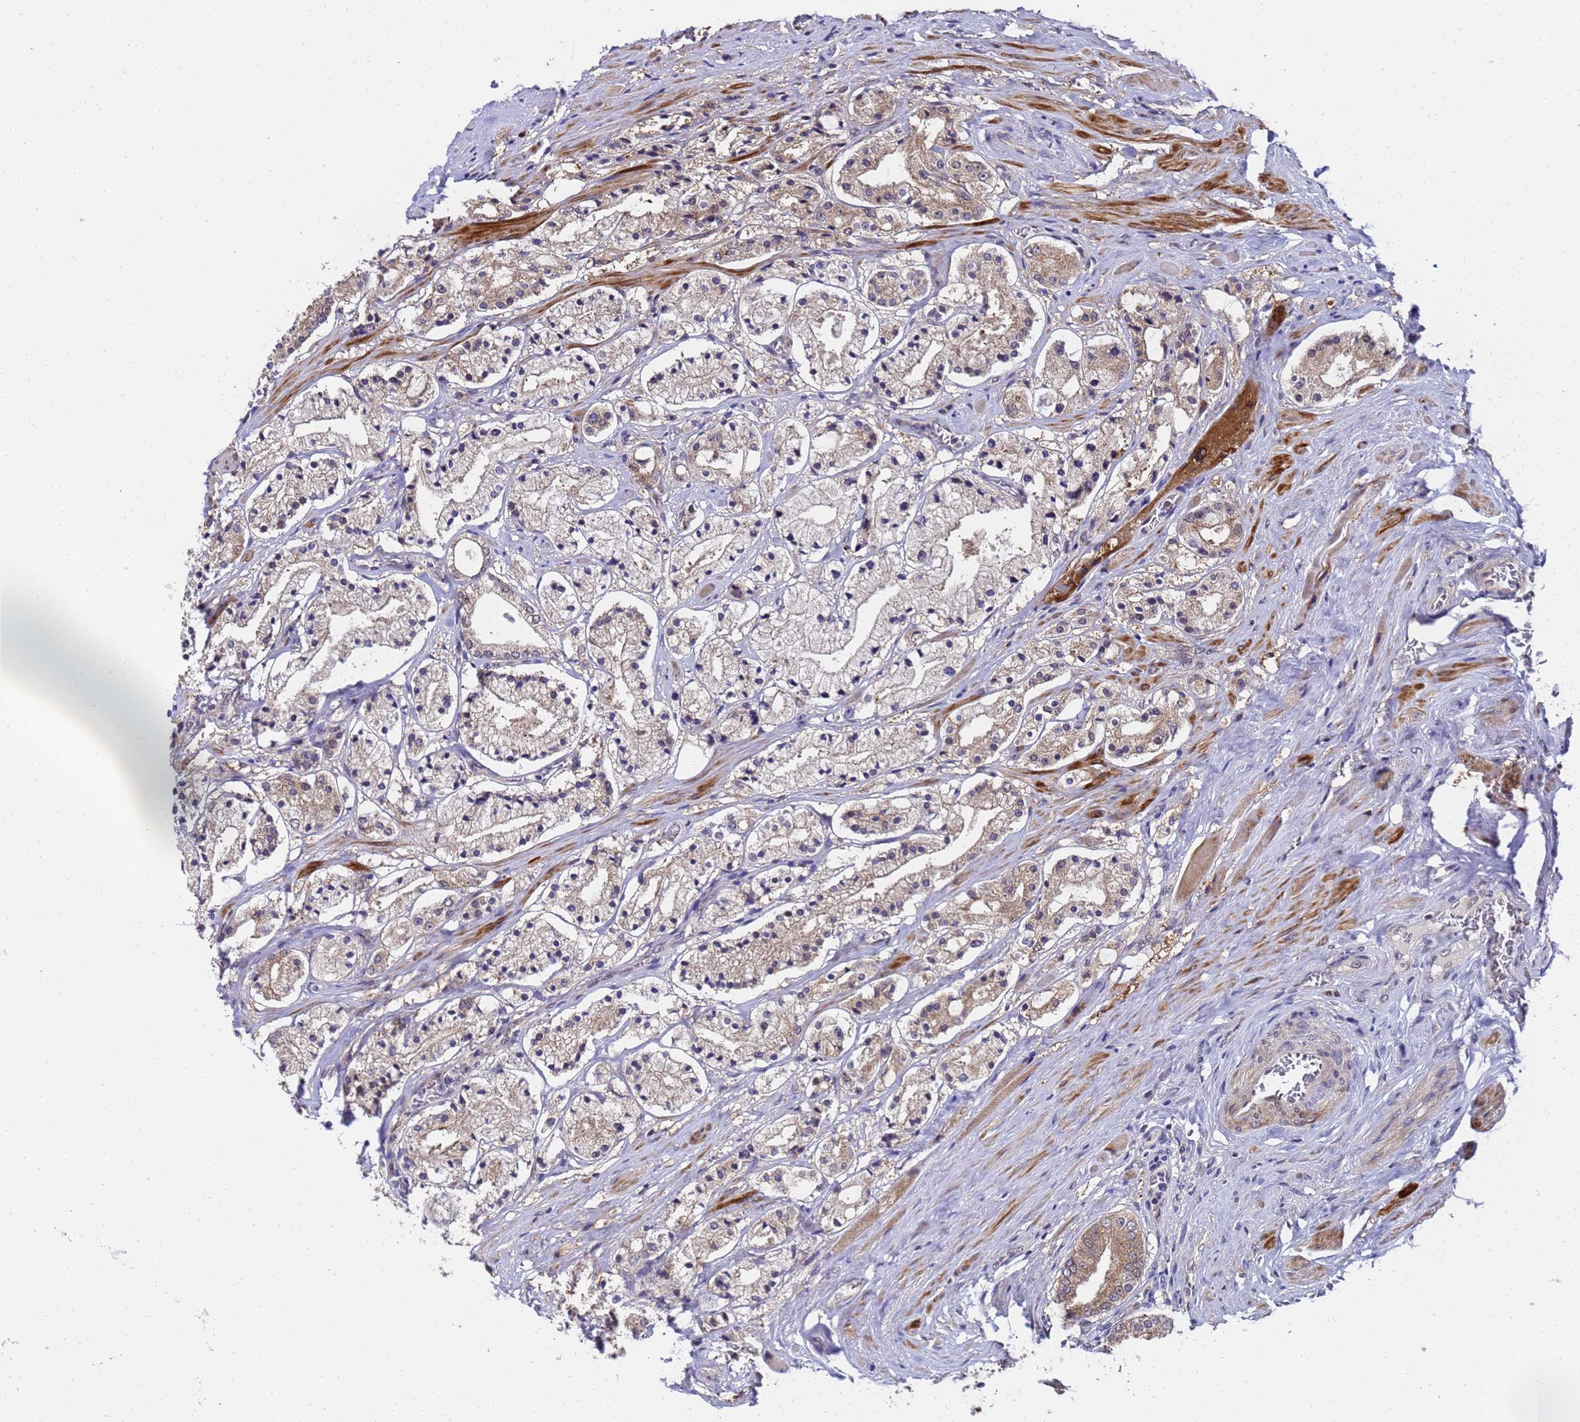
{"staining": {"intensity": "moderate", "quantity": ">75%", "location": "cytoplasmic/membranous"}, "tissue": "prostate cancer", "cell_type": "Tumor cells", "image_type": "cancer", "snomed": [{"axis": "morphology", "description": "Adenocarcinoma, High grade"}, {"axis": "topography", "description": "Prostate"}], "caption": "Human prostate cancer stained with a brown dye shows moderate cytoplasmic/membranous positive positivity in about >75% of tumor cells.", "gene": "ANAPC13", "patient": {"sex": "male", "age": 64}}